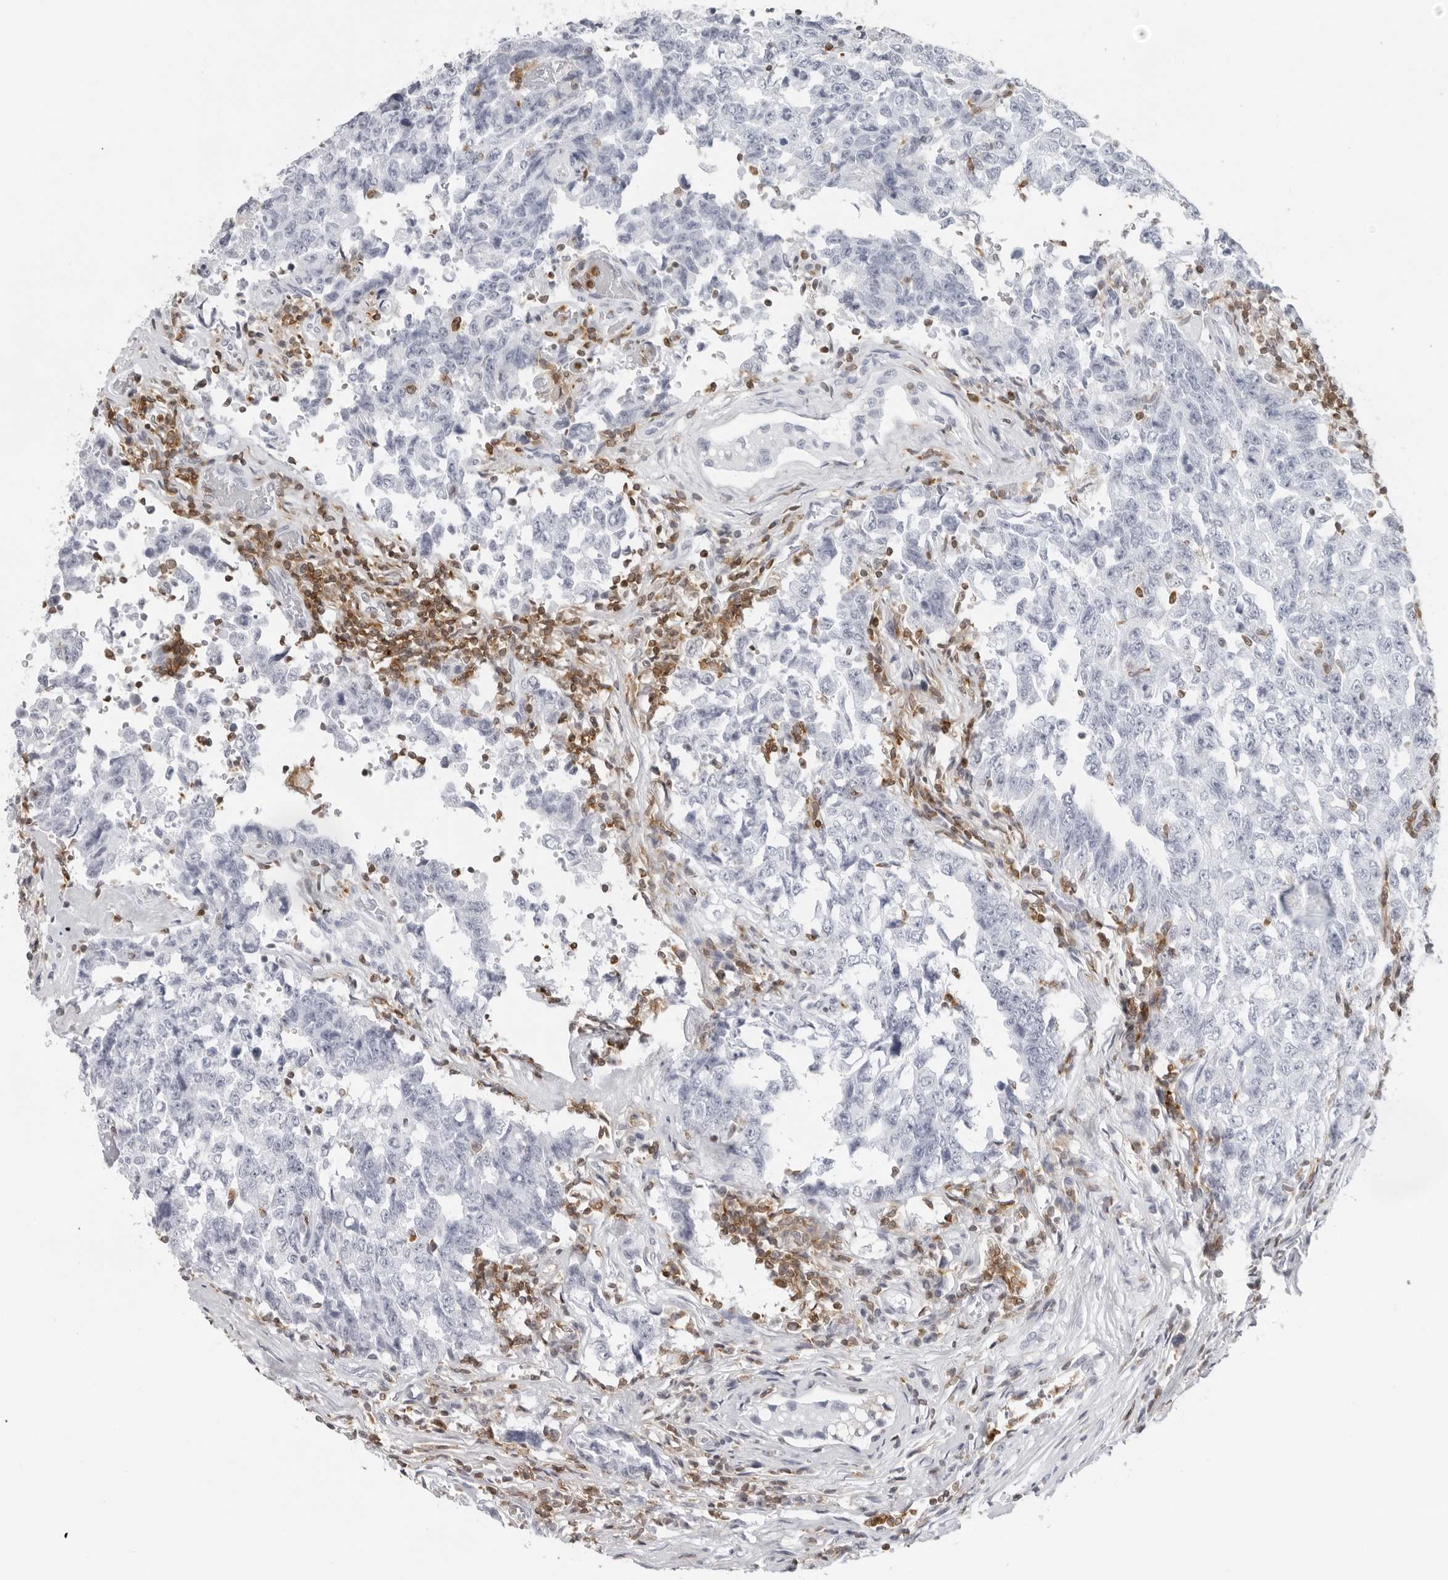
{"staining": {"intensity": "negative", "quantity": "none", "location": "none"}, "tissue": "testis cancer", "cell_type": "Tumor cells", "image_type": "cancer", "snomed": [{"axis": "morphology", "description": "Carcinoma, Embryonal, NOS"}, {"axis": "topography", "description": "Testis"}], "caption": "Human testis cancer stained for a protein using immunohistochemistry (IHC) exhibits no staining in tumor cells.", "gene": "FMNL1", "patient": {"sex": "male", "age": 26}}